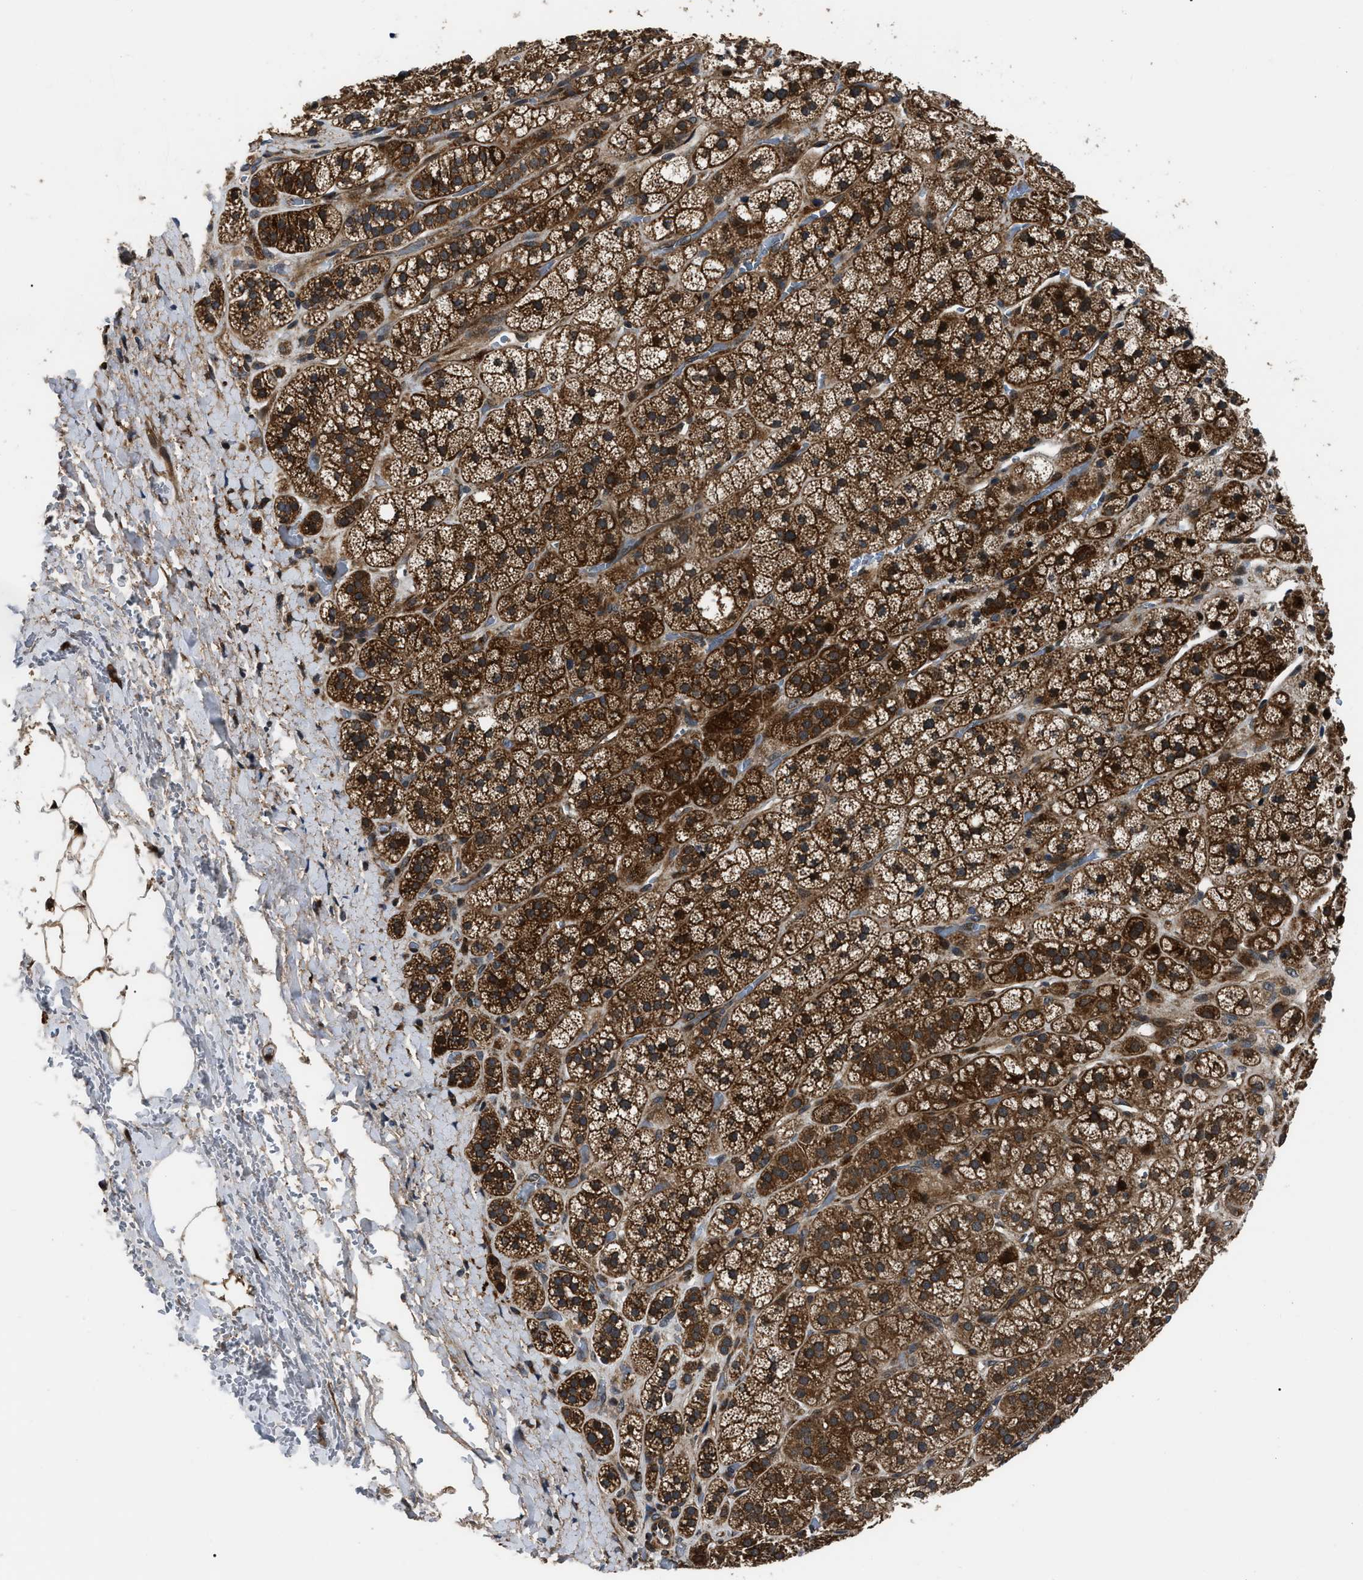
{"staining": {"intensity": "strong", "quantity": ">75%", "location": "cytoplasmic/membranous"}, "tissue": "adrenal gland", "cell_type": "Glandular cells", "image_type": "normal", "snomed": [{"axis": "morphology", "description": "Normal tissue, NOS"}, {"axis": "topography", "description": "Adrenal gland"}], "caption": "Protein analysis of normal adrenal gland exhibits strong cytoplasmic/membranous expression in about >75% of glandular cells.", "gene": "PPWD1", "patient": {"sex": "male", "age": 56}}